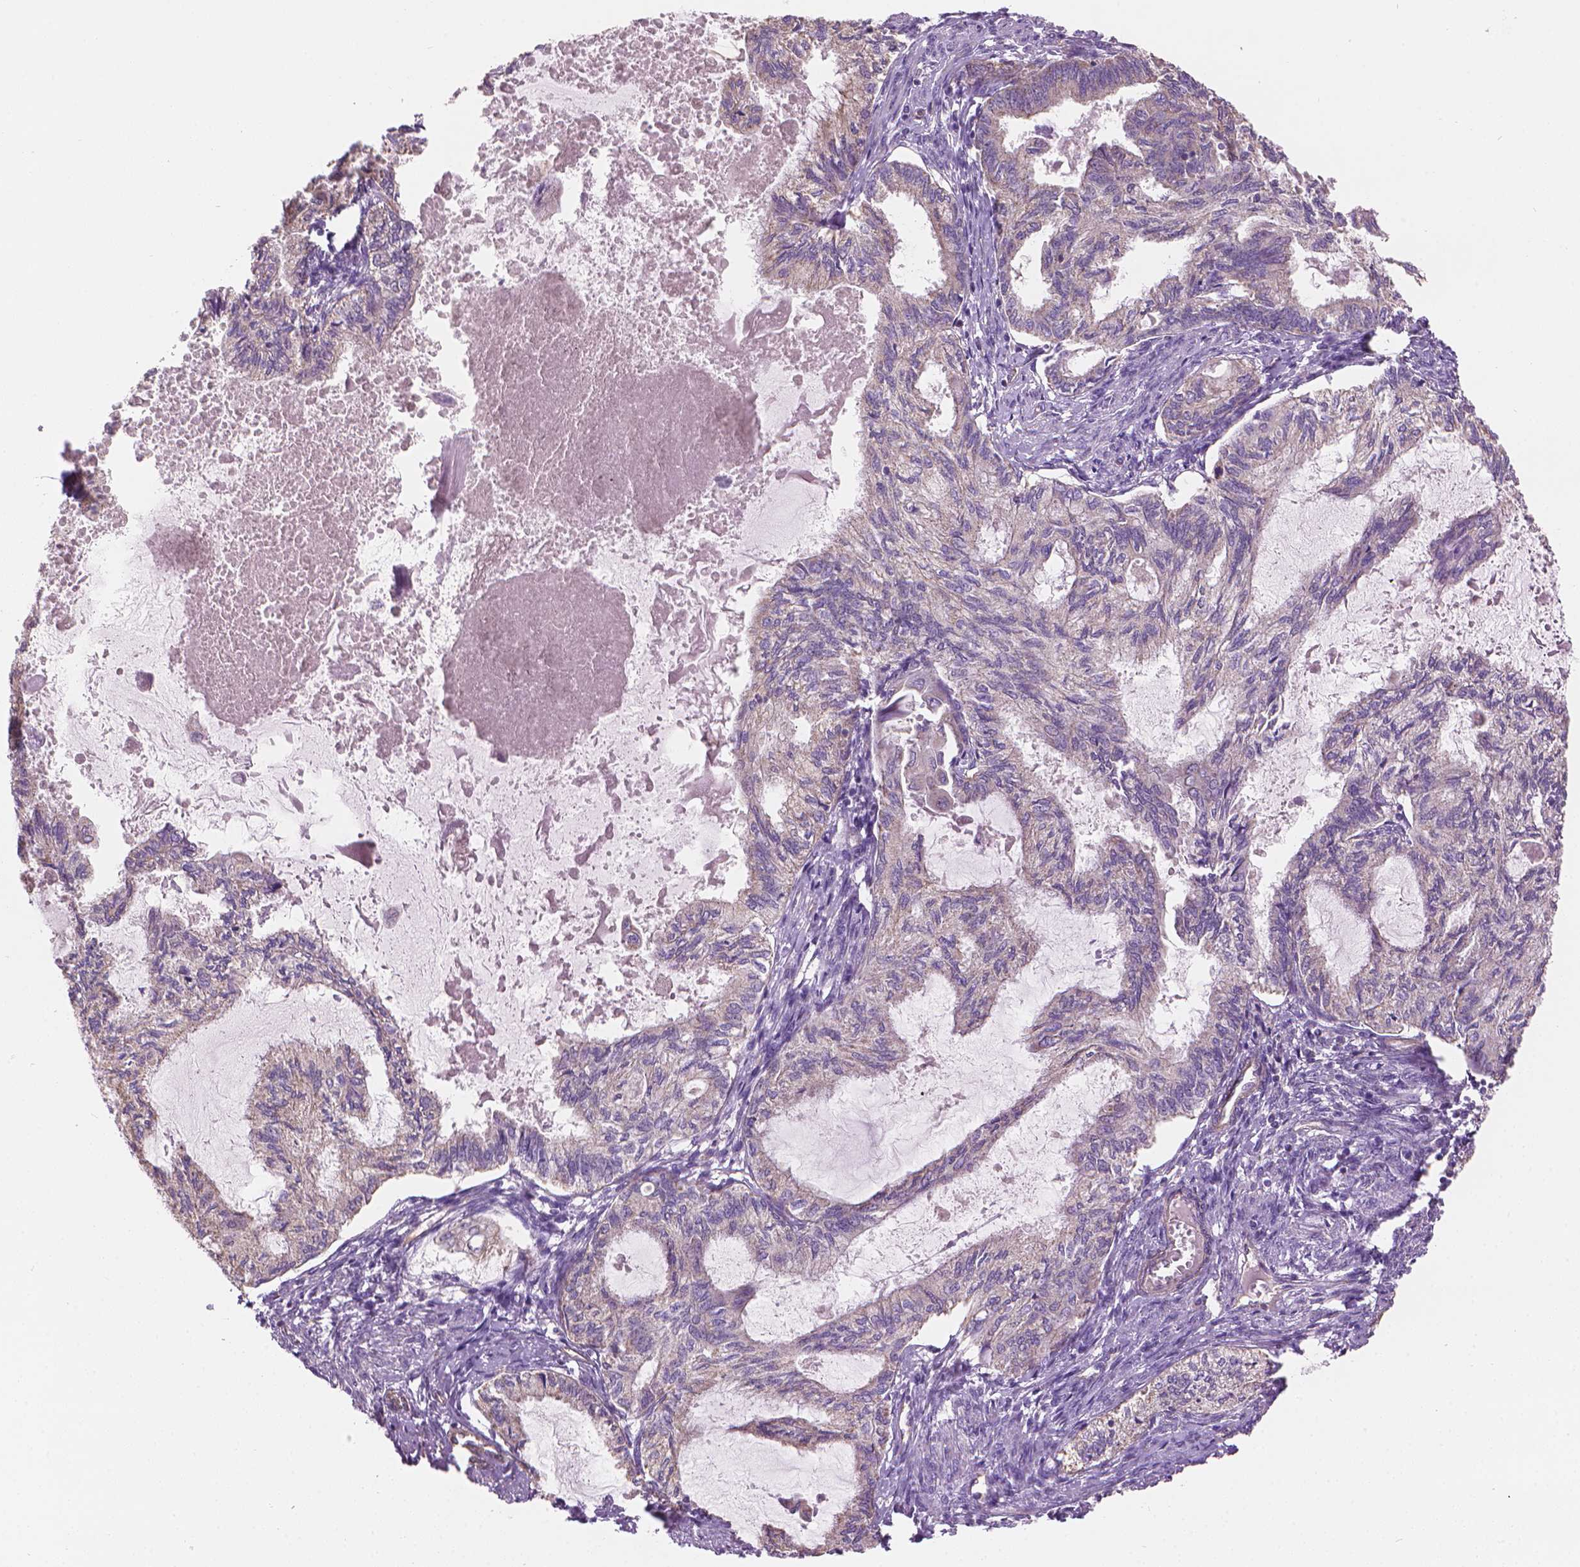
{"staining": {"intensity": "negative", "quantity": "none", "location": "none"}, "tissue": "endometrial cancer", "cell_type": "Tumor cells", "image_type": "cancer", "snomed": [{"axis": "morphology", "description": "Adenocarcinoma, NOS"}, {"axis": "topography", "description": "Endometrium"}], "caption": "IHC micrograph of neoplastic tissue: adenocarcinoma (endometrial) stained with DAB (3,3'-diaminobenzidine) displays no significant protein staining in tumor cells.", "gene": "TTC29", "patient": {"sex": "female", "age": 86}}